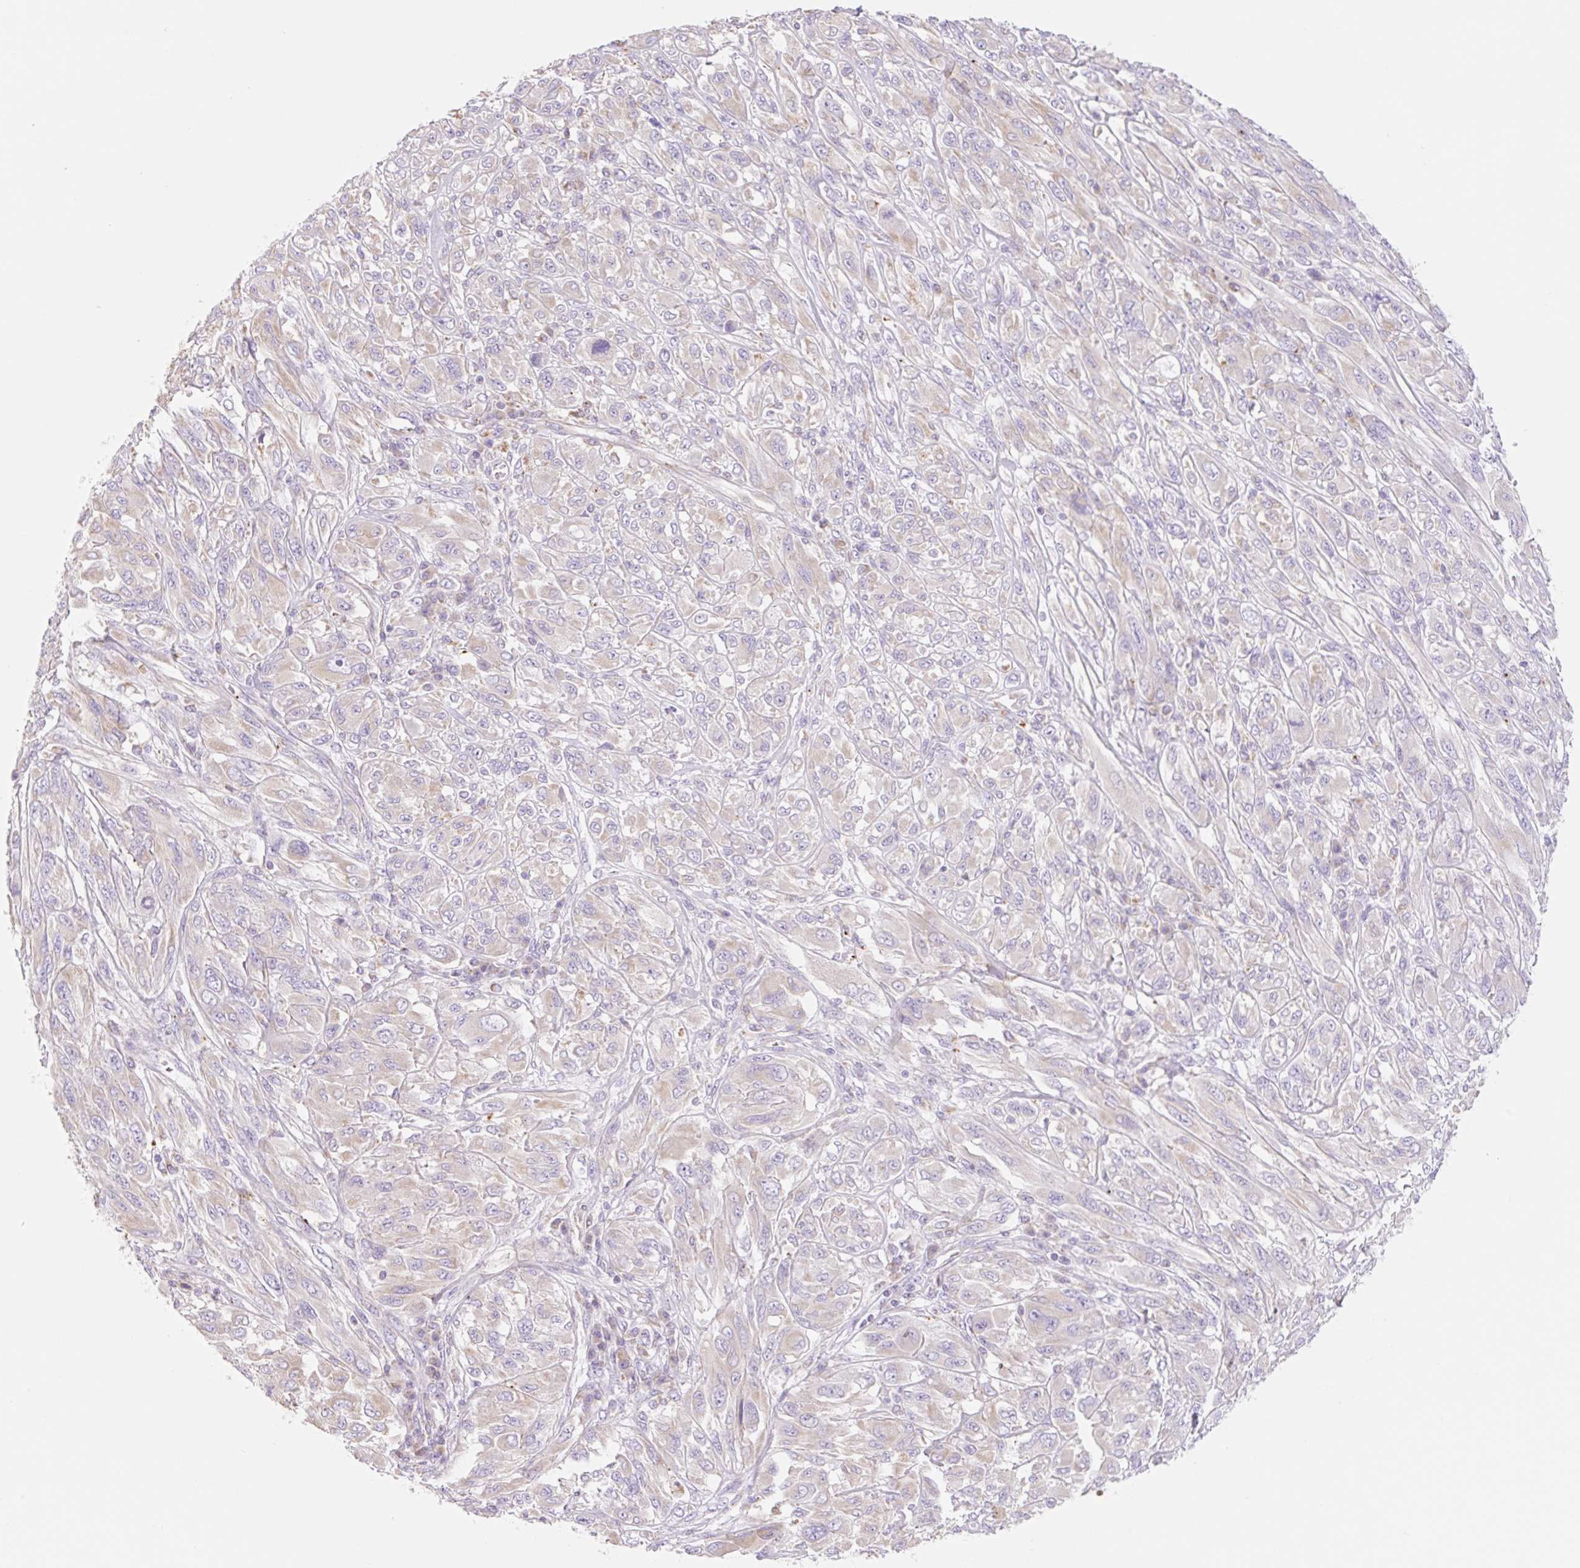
{"staining": {"intensity": "weak", "quantity": "25%-75%", "location": "cytoplasmic/membranous"}, "tissue": "melanoma", "cell_type": "Tumor cells", "image_type": "cancer", "snomed": [{"axis": "morphology", "description": "Malignant melanoma, NOS"}, {"axis": "topography", "description": "Skin"}], "caption": "Weak cytoplasmic/membranous protein expression is present in approximately 25%-75% of tumor cells in melanoma.", "gene": "CLEC3A", "patient": {"sex": "female", "age": 91}}